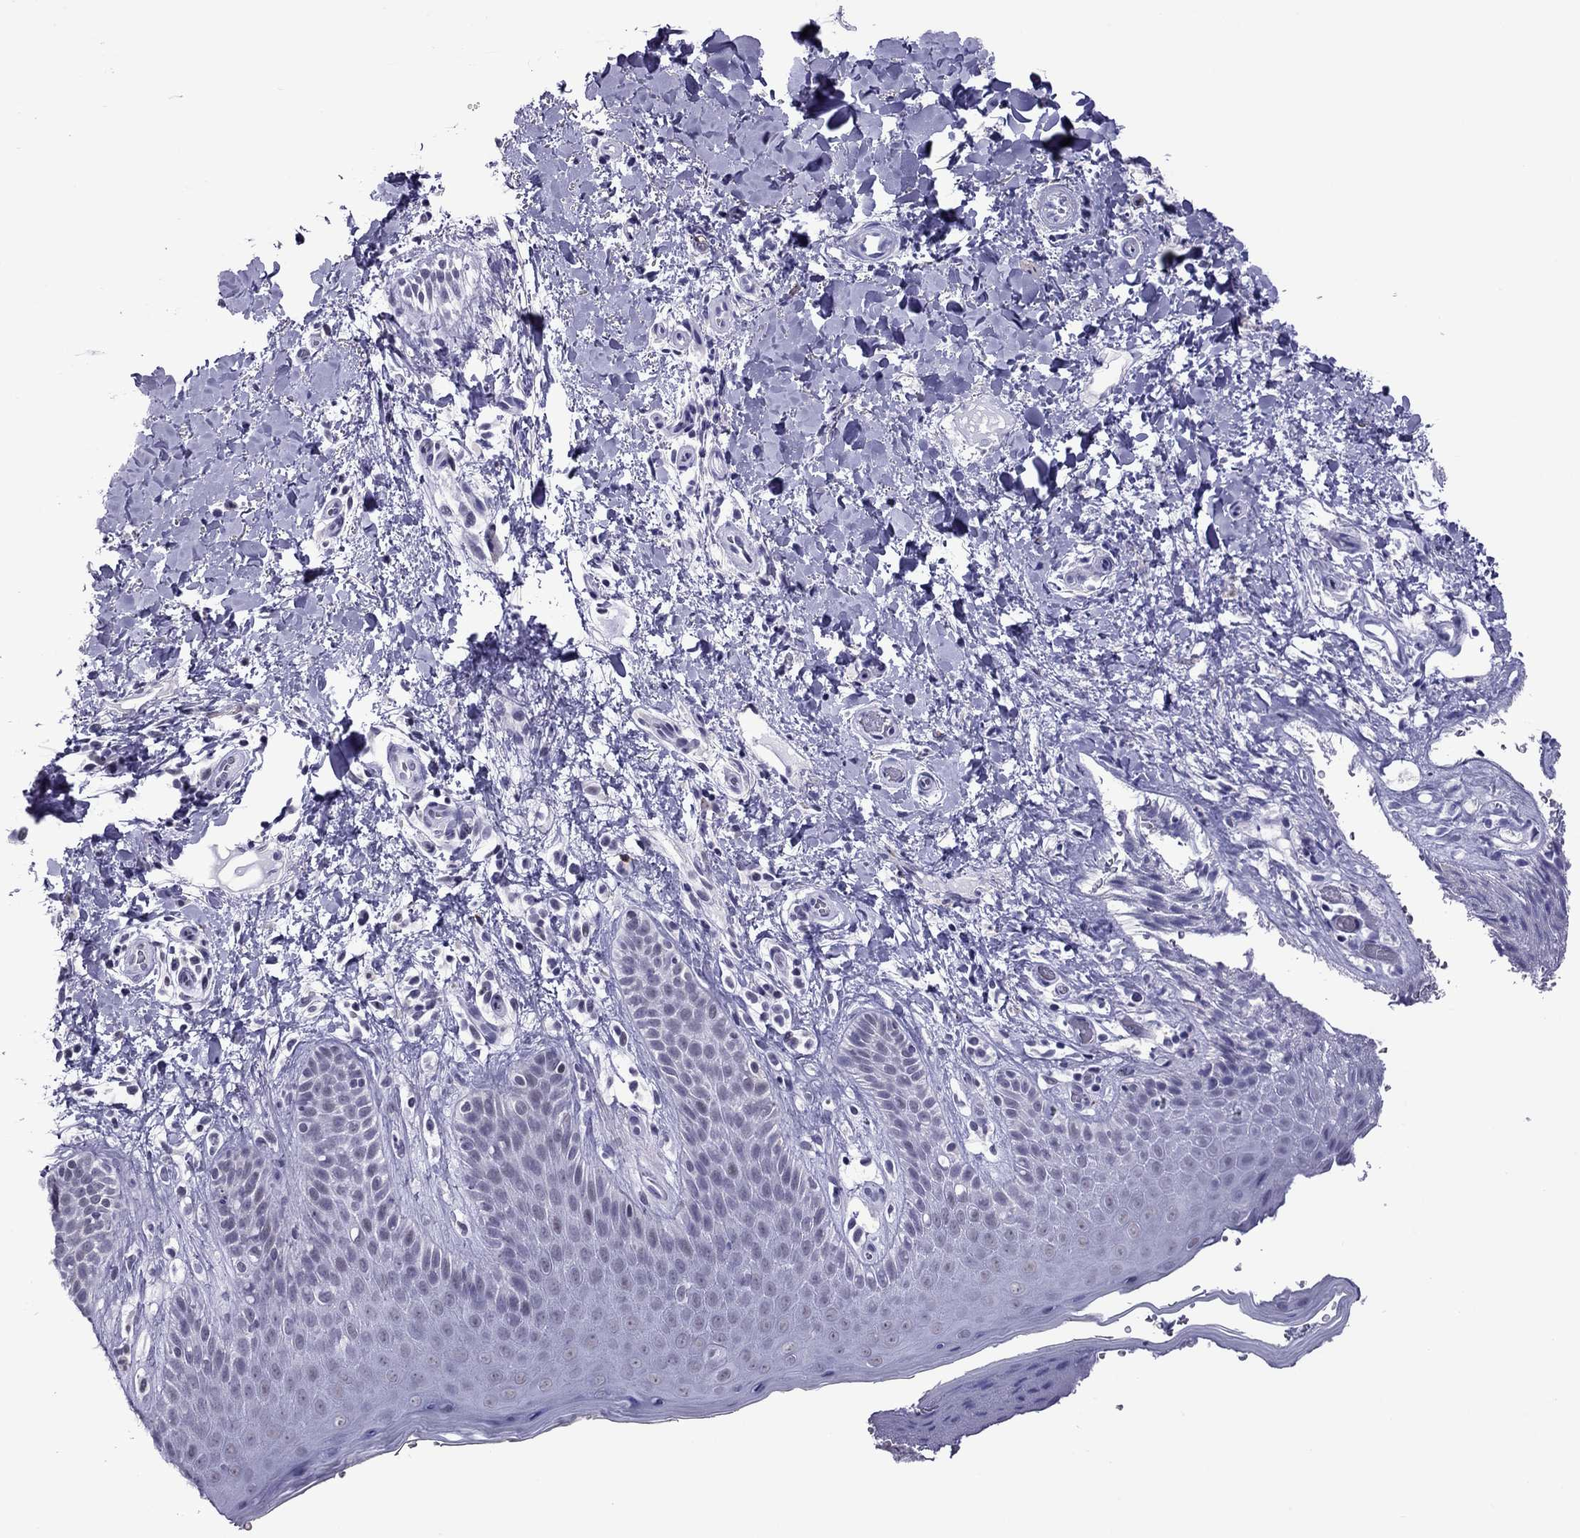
{"staining": {"intensity": "negative", "quantity": "none", "location": "none"}, "tissue": "skin", "cell_type": "Epidermal cells", "image_type": "normal", "snomed": [{"axis": "morphology", "description": "Normal tissue, NOS"}, {"axis": "topography", "description": "Anal"}], "caption": "DAB (3,3'-diaminobenzidine) immunohistochemical staining of normal human skin demonstrates no significant staining in epidermal cells.", "gene": "ZNF646", "patient": {"sex": "male", "age": 36}}